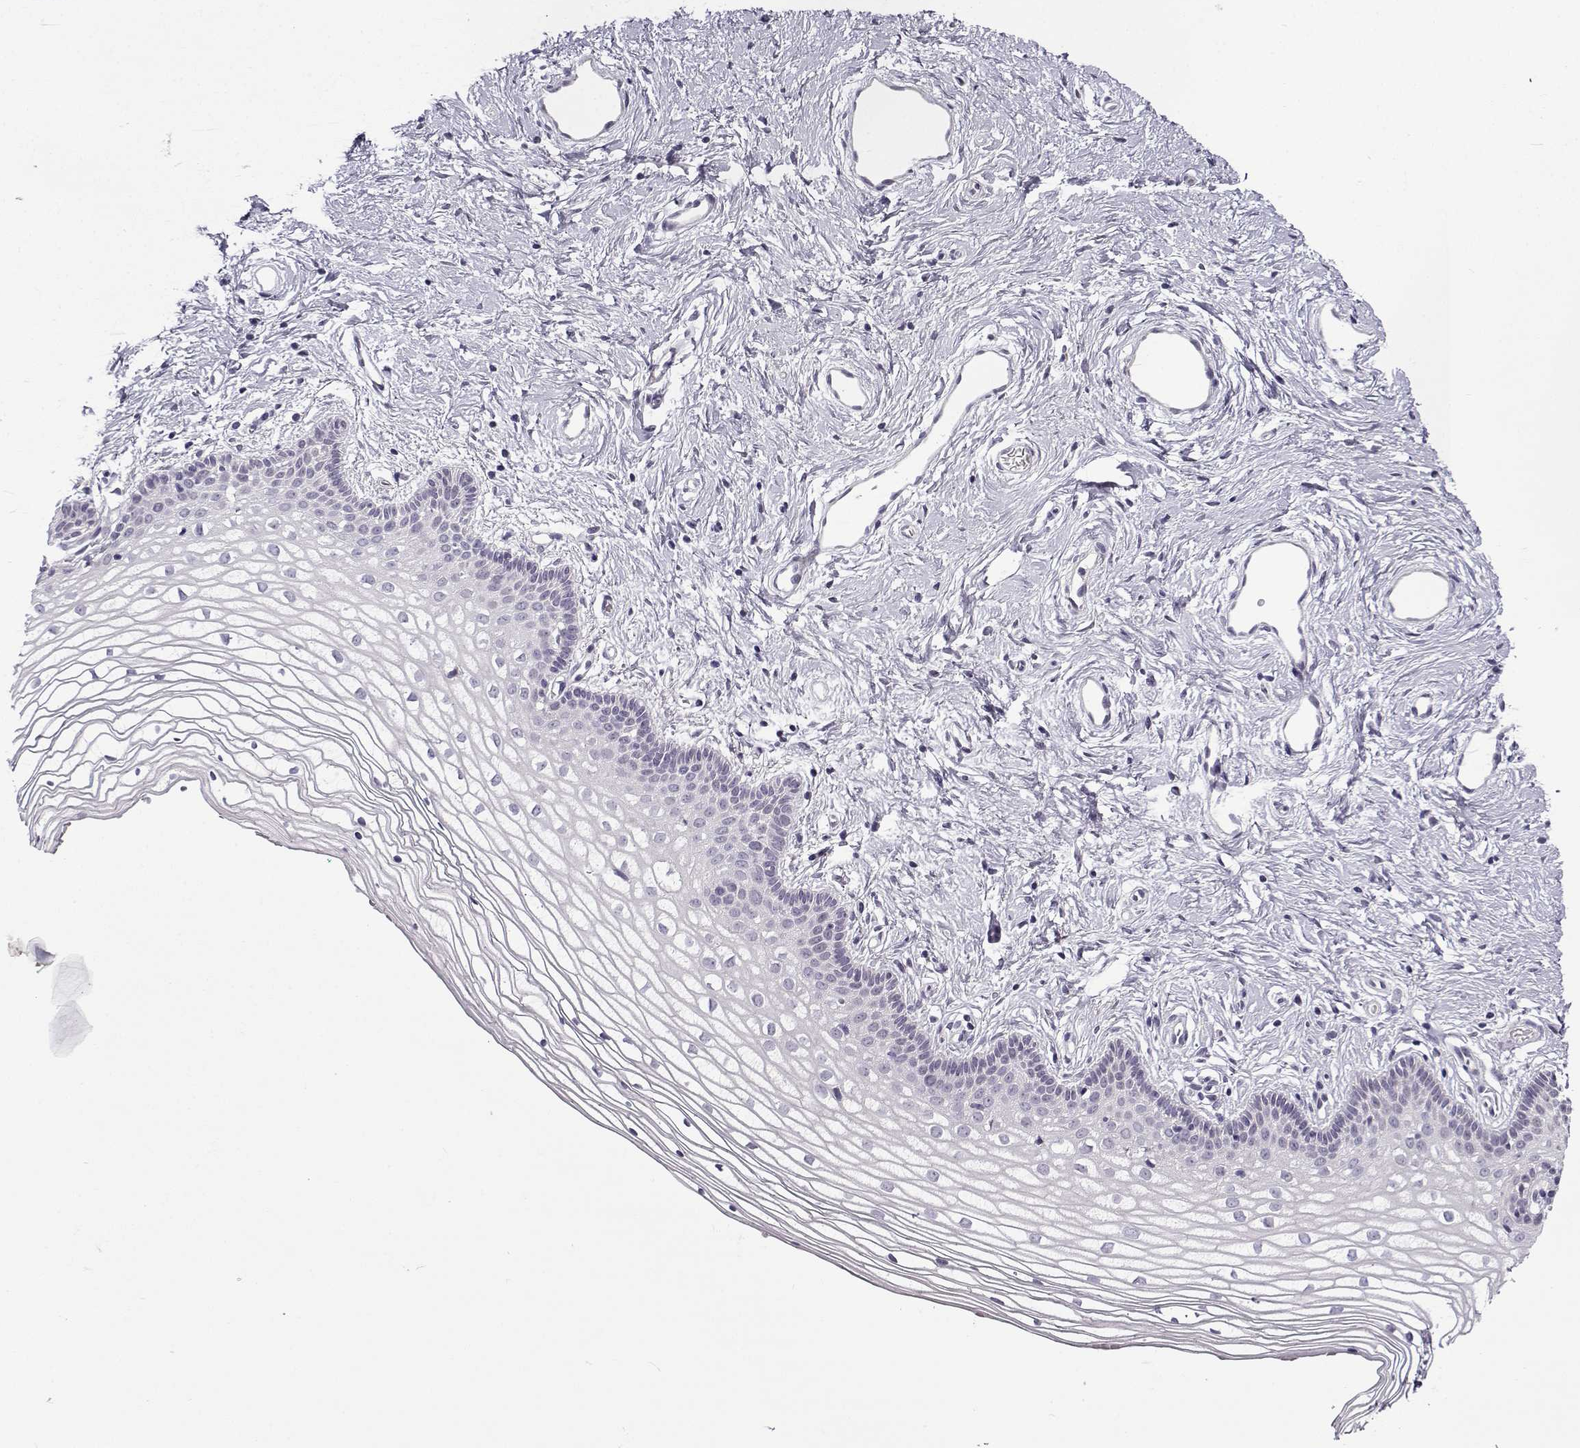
{"staining": {"intensity": "negative", "quantity": "none", "location": "none"}, "tissue": "vagina", "cell_type": "Squamous epithelial cells", "image_type": "normal", "snomed": [{"axis": "morphology", "description": "Normal tissue, NOS"}, {"axis": "topography", "description": "Vagina"}], "caption": "This is an immunohistochemistry photomicrograph of unremarkable human vagina. There is no staining in squamous epithelial cells.", "gene": "TEX55", "patient": {"sex": "female", "age": 36}}